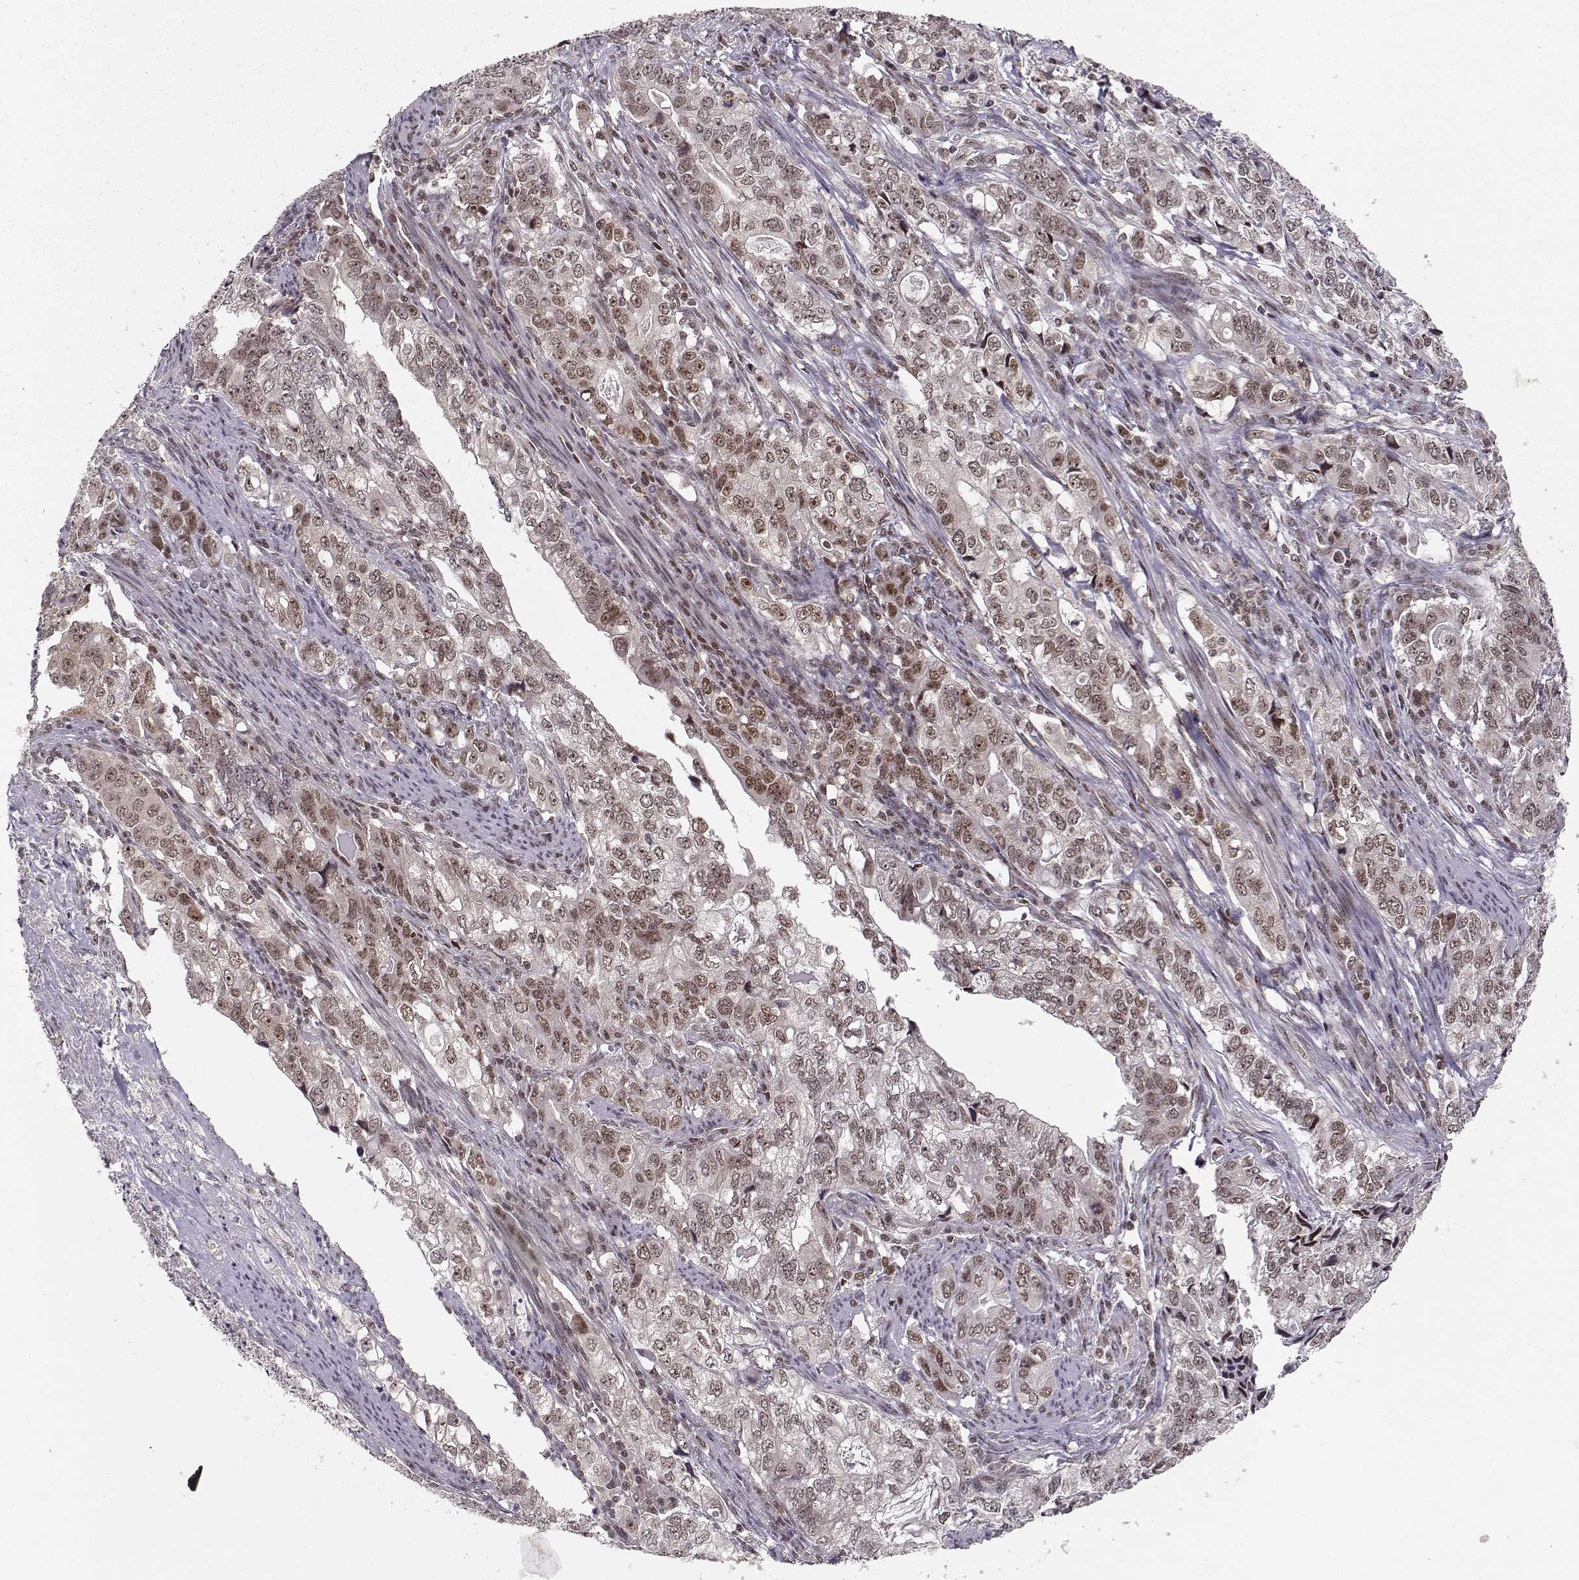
{"staining": {"intensity": "weak", "quantity": "25%-75%", "location": "nuclear"}, "tissue": "stomach cancer", "cell_type": "Tumor cells", "image_type": "cancer", "snomed": [{"axis": "morphology", "description": "Adenocarcinoma, NOS"}, {"axis": "topography", "description": "Stomach, lower"}], "caption": "About 25%-75% of tumor cells in adenocarcinoma (stomach) demonstrate weak nuclear protein positivity as visualized by brown immunohistochemical staining.", "gene": "CSNK2A1", "patient": {"sex": "female", "age": 72}}